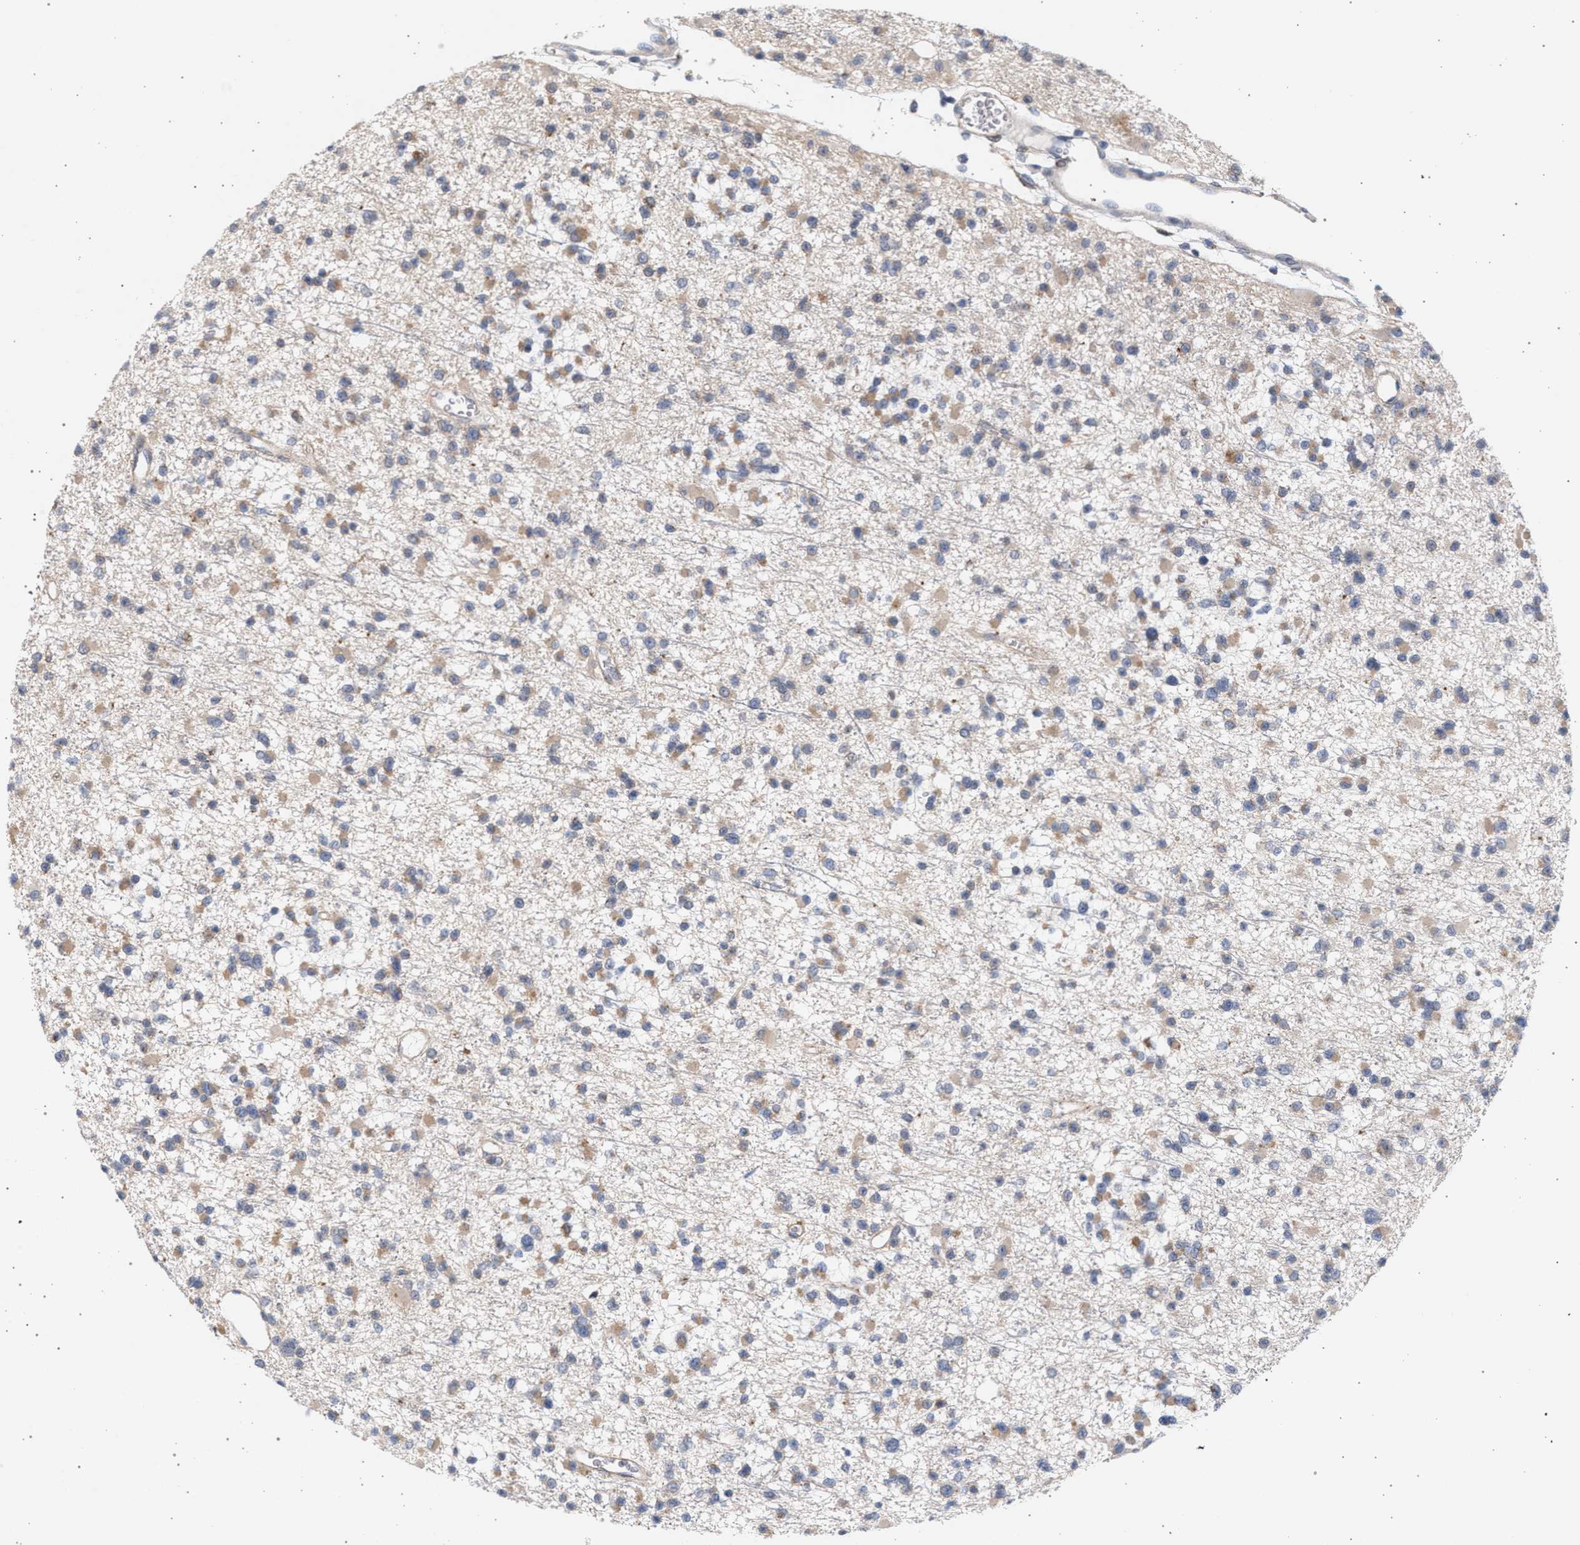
{"staining": {"intensity": "weak", "quantity": "25%-75%", "location": "cytoplasmic/membranous"}, "tissue": "glioma", "cell_type": "Tumor cells", "image_type": "cancer", "snomed": [{"axis": "morphology", "description": "Glioma, malignant, Low grade"}, {"axis": "topography", "description": "Brain"}], "caption": "Tumor cells display low levels of weak cytoplasmic/membranous staining in about 25%-75% of cells in human glioma.", "gene": "ARPC5L", "patient": {"sex": "female", "age": 22}}